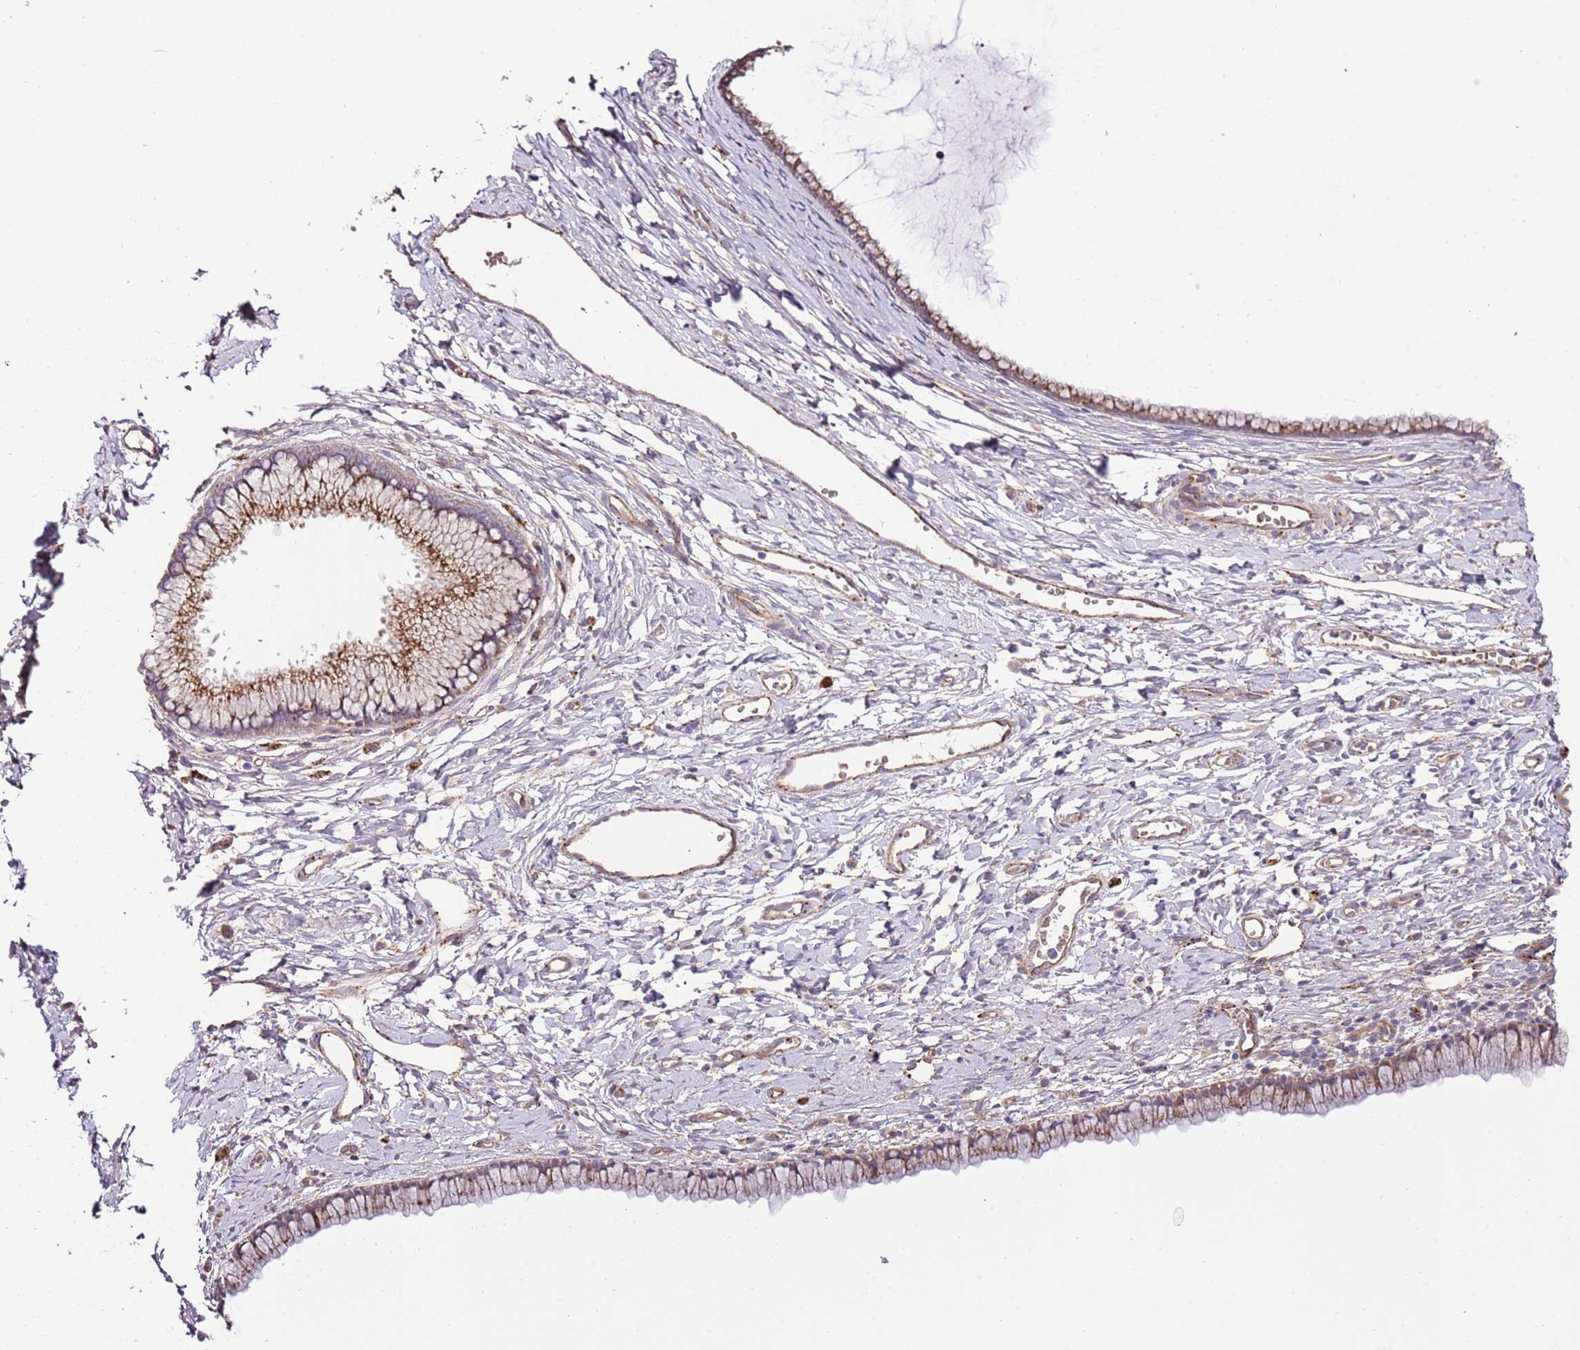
{"staining": {"intensity": "moderate", "quantity": ">75%", "location": "cytoplasmic/membranous"}, "tissue": "cervix", "cell_type": "Glandular cells", "image_type": "normal", "snomed": [{"axis": "morphology", "description": "Normal tissue, NOS"}, {"axis": "topography", "description": "Cervix"}], "caption": "An immunohistochemistry image of normal tissue is shown. Protein staining in brown shows moderate cytoplasmic/membranous positivity in cervix within glandular cells.", "gene": "DOCK6", "patient": {"sex": "female", "age": 40}}